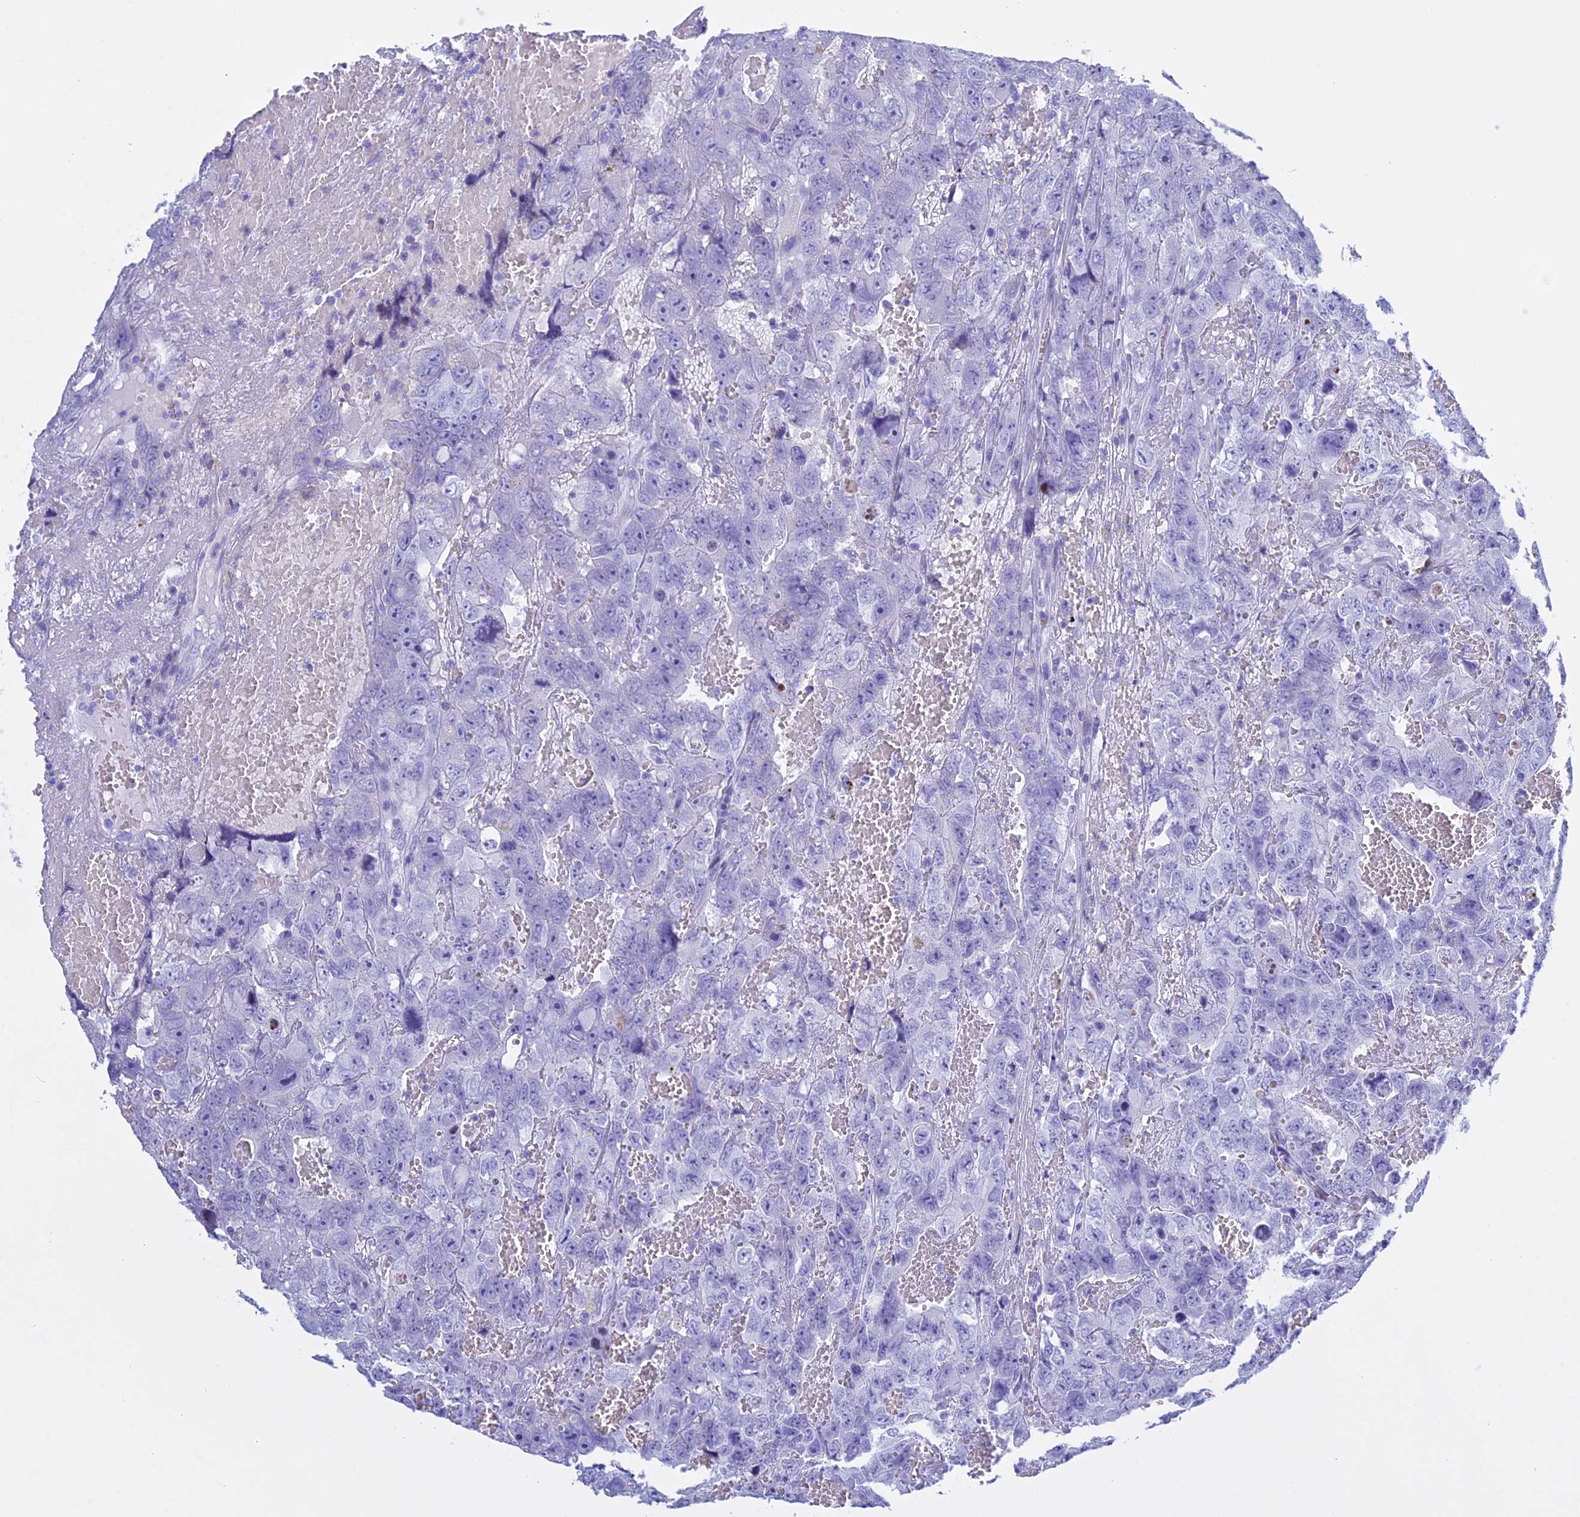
{"staining": {"intensity": "negative", "quantity": "none", "location": "none"}, "tissue": "testis cancer", "cell_type": "Tumor cells", "image_type": "cancer", "snomed": [{"axis": "morphology", "description": "Carcinoma, Embryonal, NOS"}, {"axis": "topography", "description": "Testis"}], "caption": "IHC of human testis cancer (embryonal carcinoma) reveals no expression in tumor cells.", "gene": "KCTD21", "patient": {"sex": "male", "age": 45}}